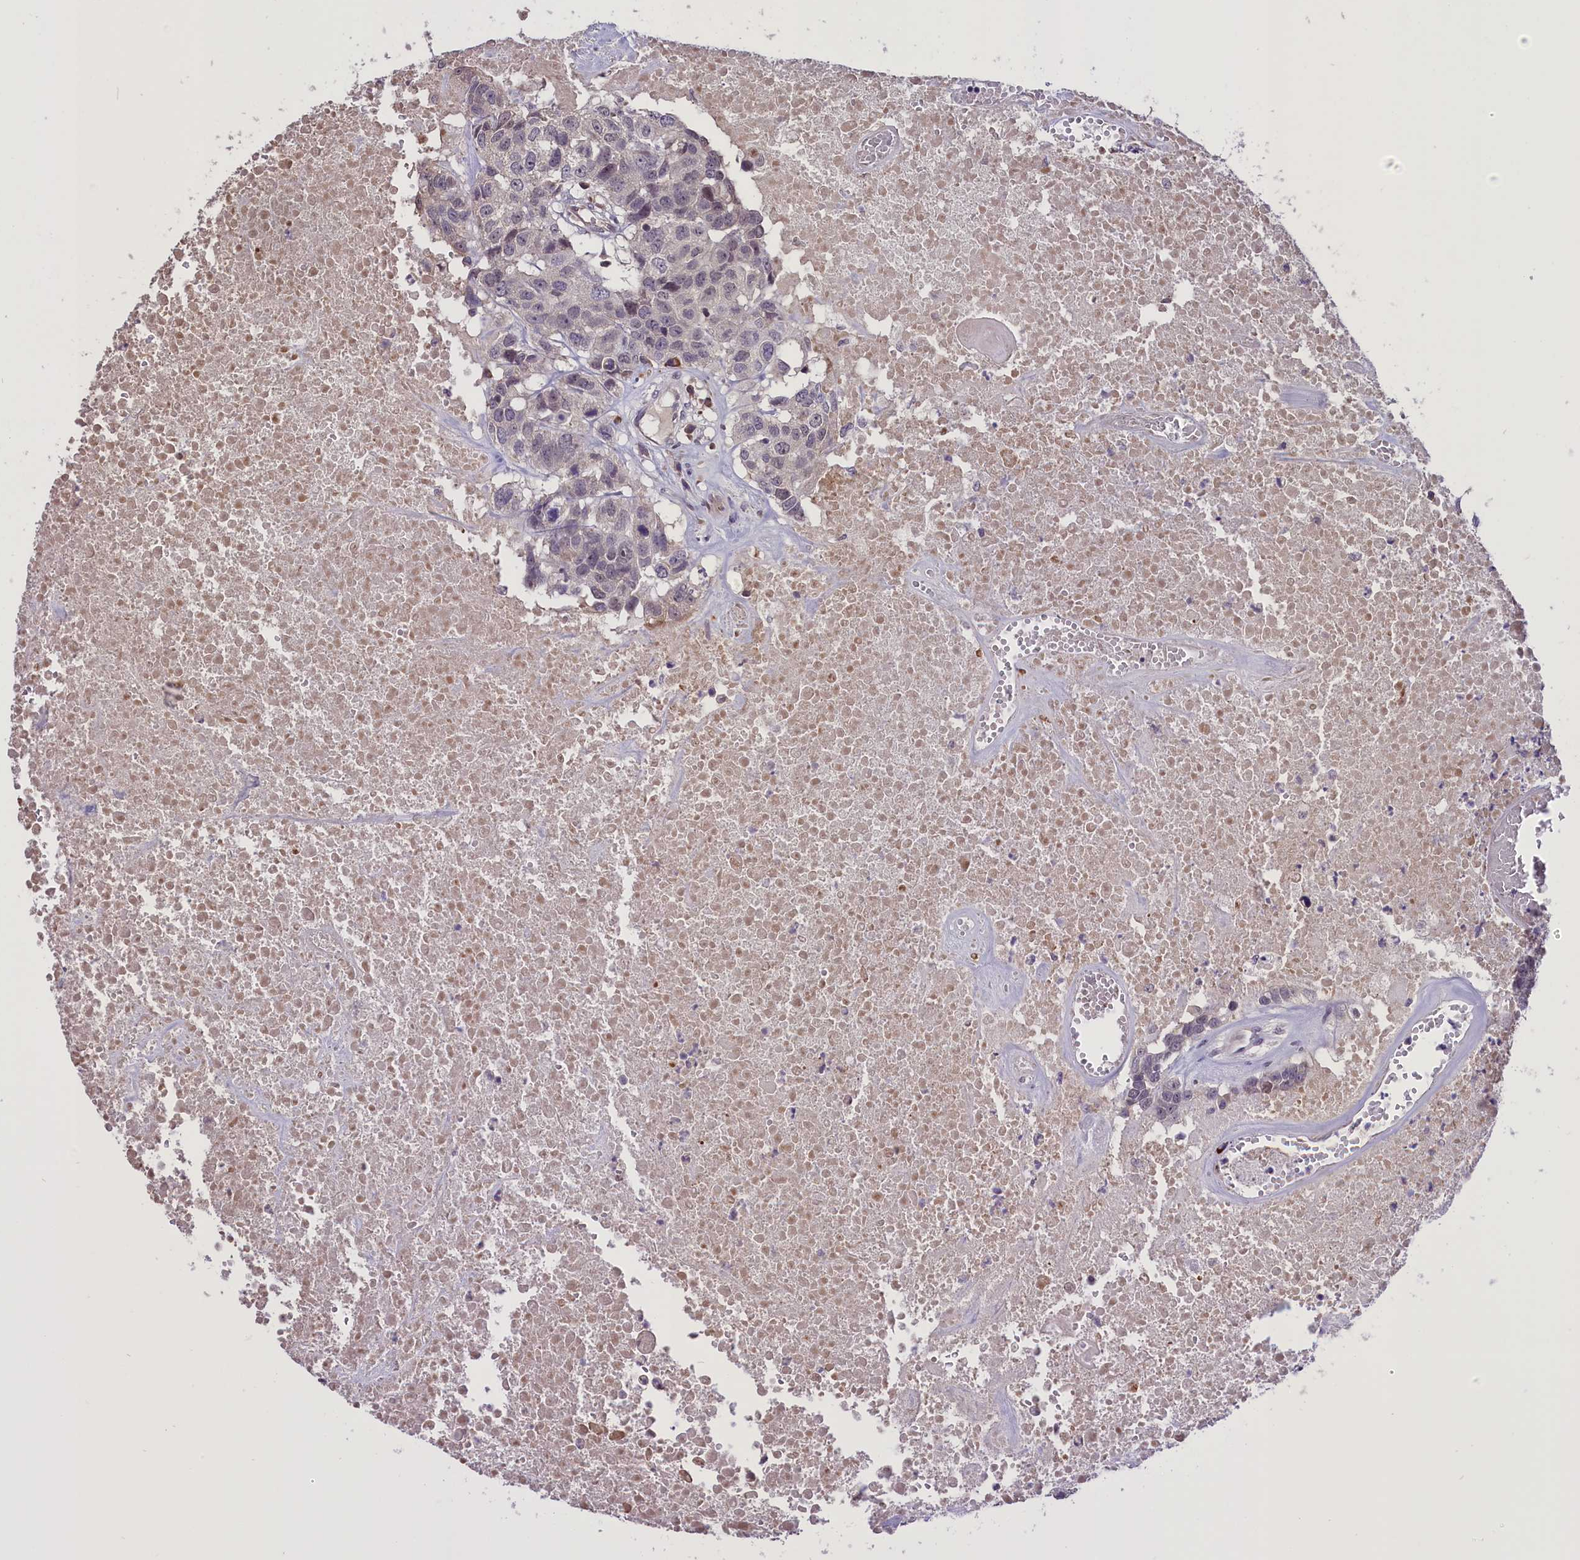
{"staining": {"intensity": "negative", "quantity": "none", "location": "none"}, "tissue": "head and neck cancer", "cell_type": "Tumor cells", "image_type": "cancer", "snomed": [{"axis": "morphology", "description": "Squamous cell carcinoma, NOS"}, {"axis": "topography", "description": "Head-Neck"}], "caption": "Micrograph shows no significant protein positivity in tumor cells of head and neck cancer (squamous cell carcinoma).", "gene": "ENHO", "patient": {"sex": "male", "age": 66}}